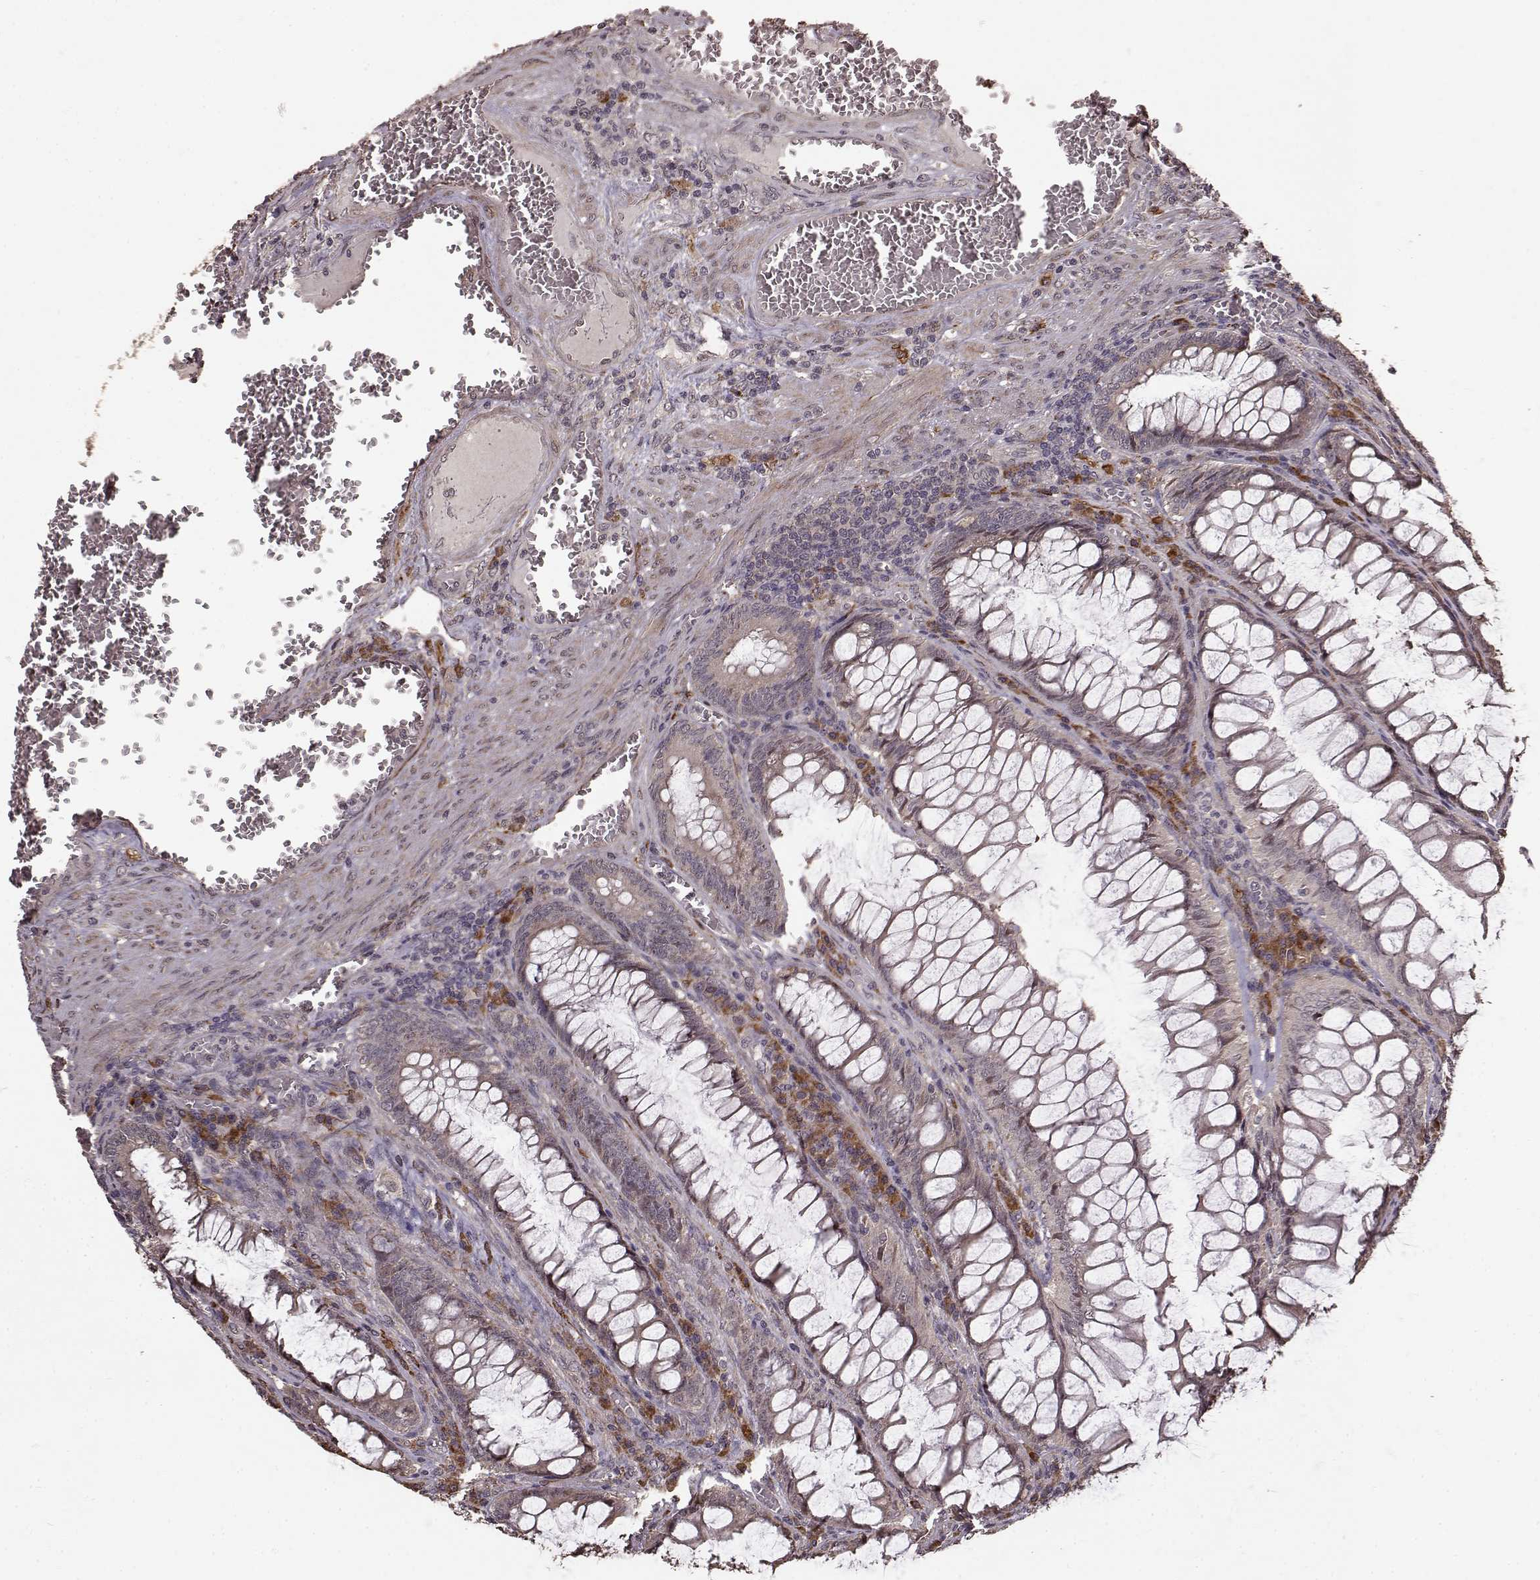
{"staining": {"intensity": "weak", "quantity": "<25%", "location": "cytoplasmic/membranous"}, "tissue": "colorectal cancer", "cell_type": "Tumor cells", "image_type": "cancer", "snomed": [{"axis": "morphology", "description": "Adenocarcinoma, NOS"}, {"axis": "topography", "description": "Colon"}], "caption": "Tumor cells are negative for brown protein staining in colorectal cancer.", "gene": "USP15", "patient": {"sex": "female", "age": 84}}